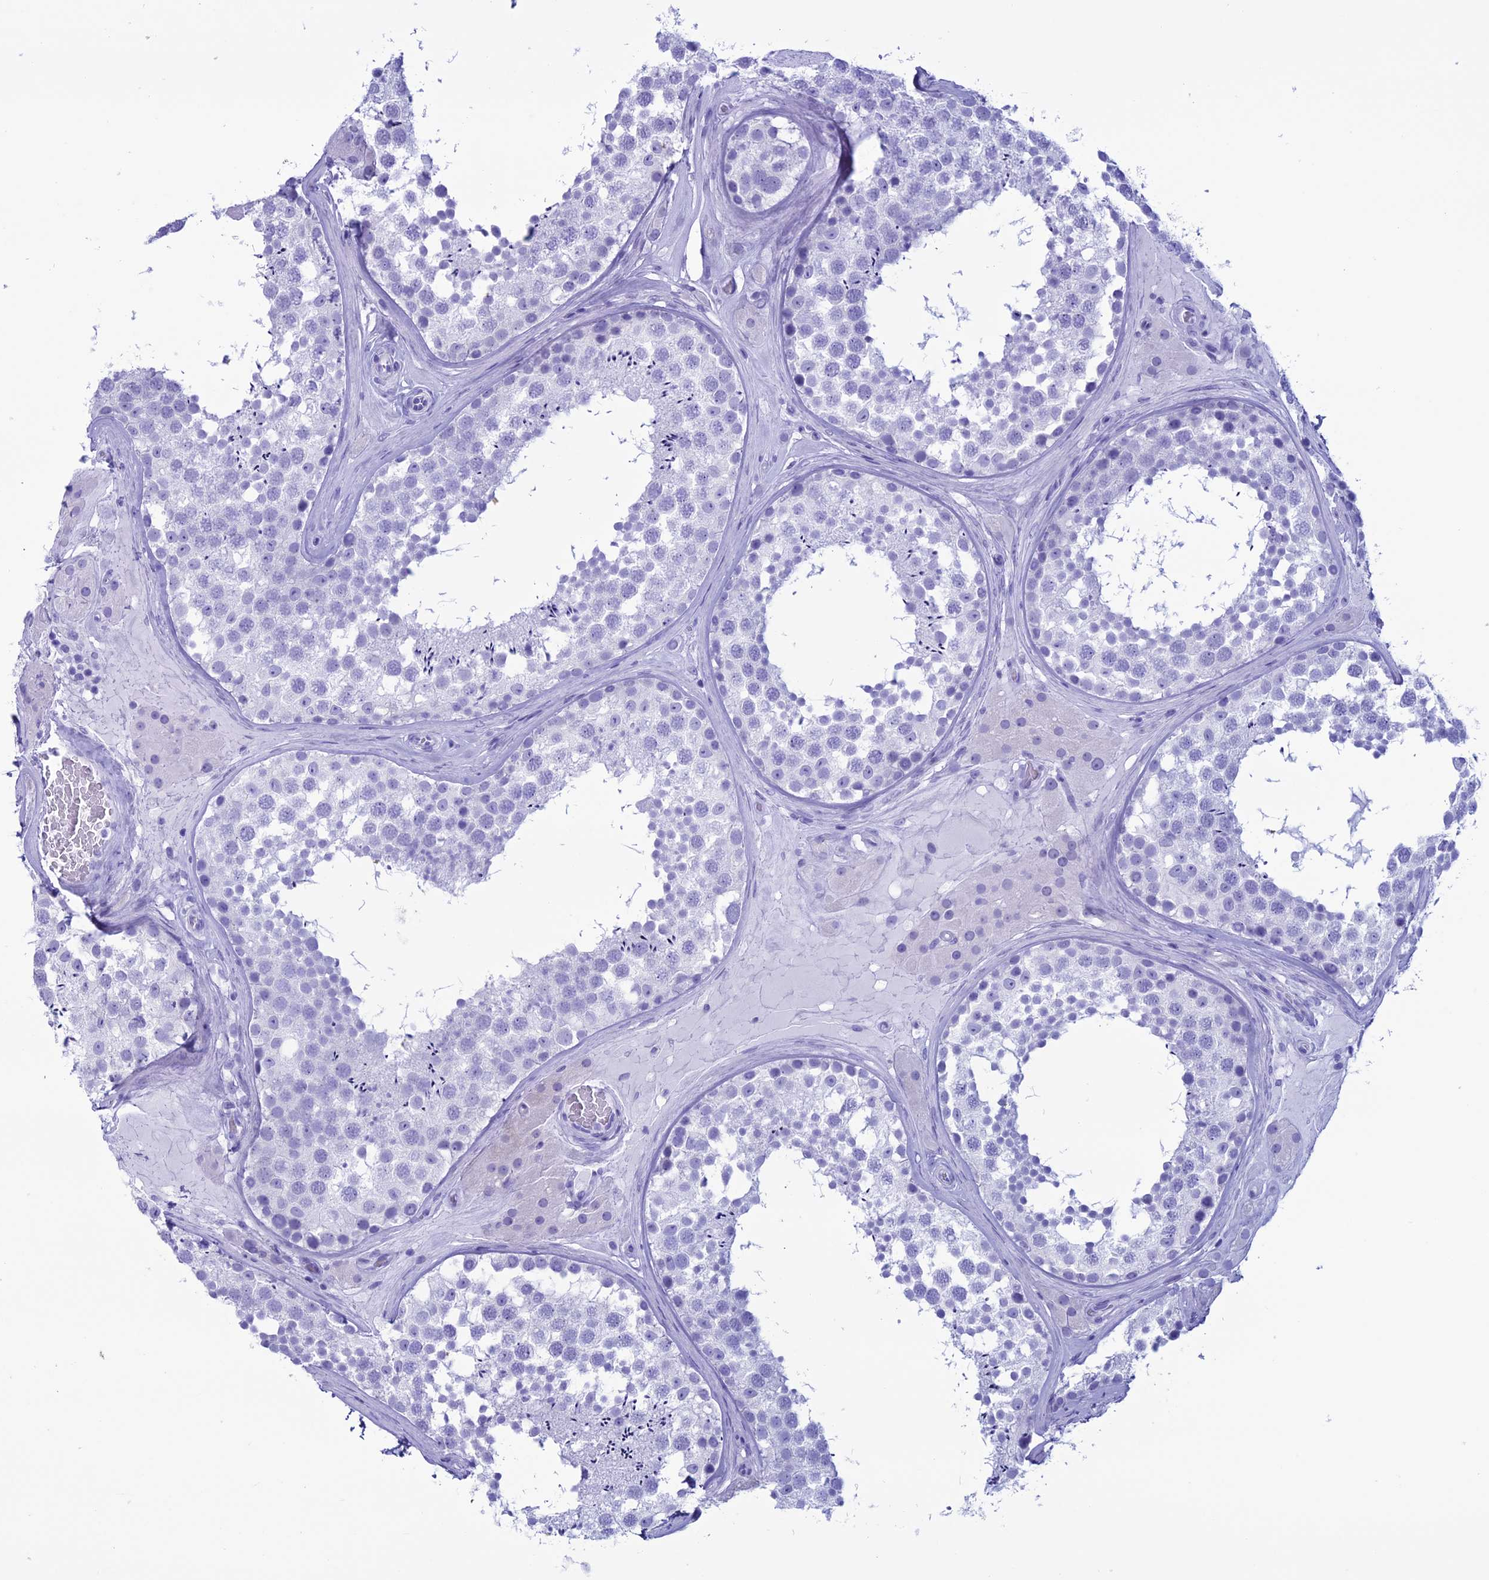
{"staining": {"intensity": "negative", "quantity": "none", "location": "none"}, "tissue": "testis", "cell_type": "Cells in seminiferous ducts", "image_type": "normal", "snomed": [{"axis": "morphology", "description": "Normal tissue, NOS"}, {"axis": "topography", "description": "Testis"}], "caption": "There is no significant expression in cells in seminiferous ducts of testis. (DAB (3,3'-diaminobenzidine) immunohistochemistry (IHC) visualized using brightfield microscopy, high magnification).", "gene": "MZB1", "patient": {"sex": "male", "age": 46}}